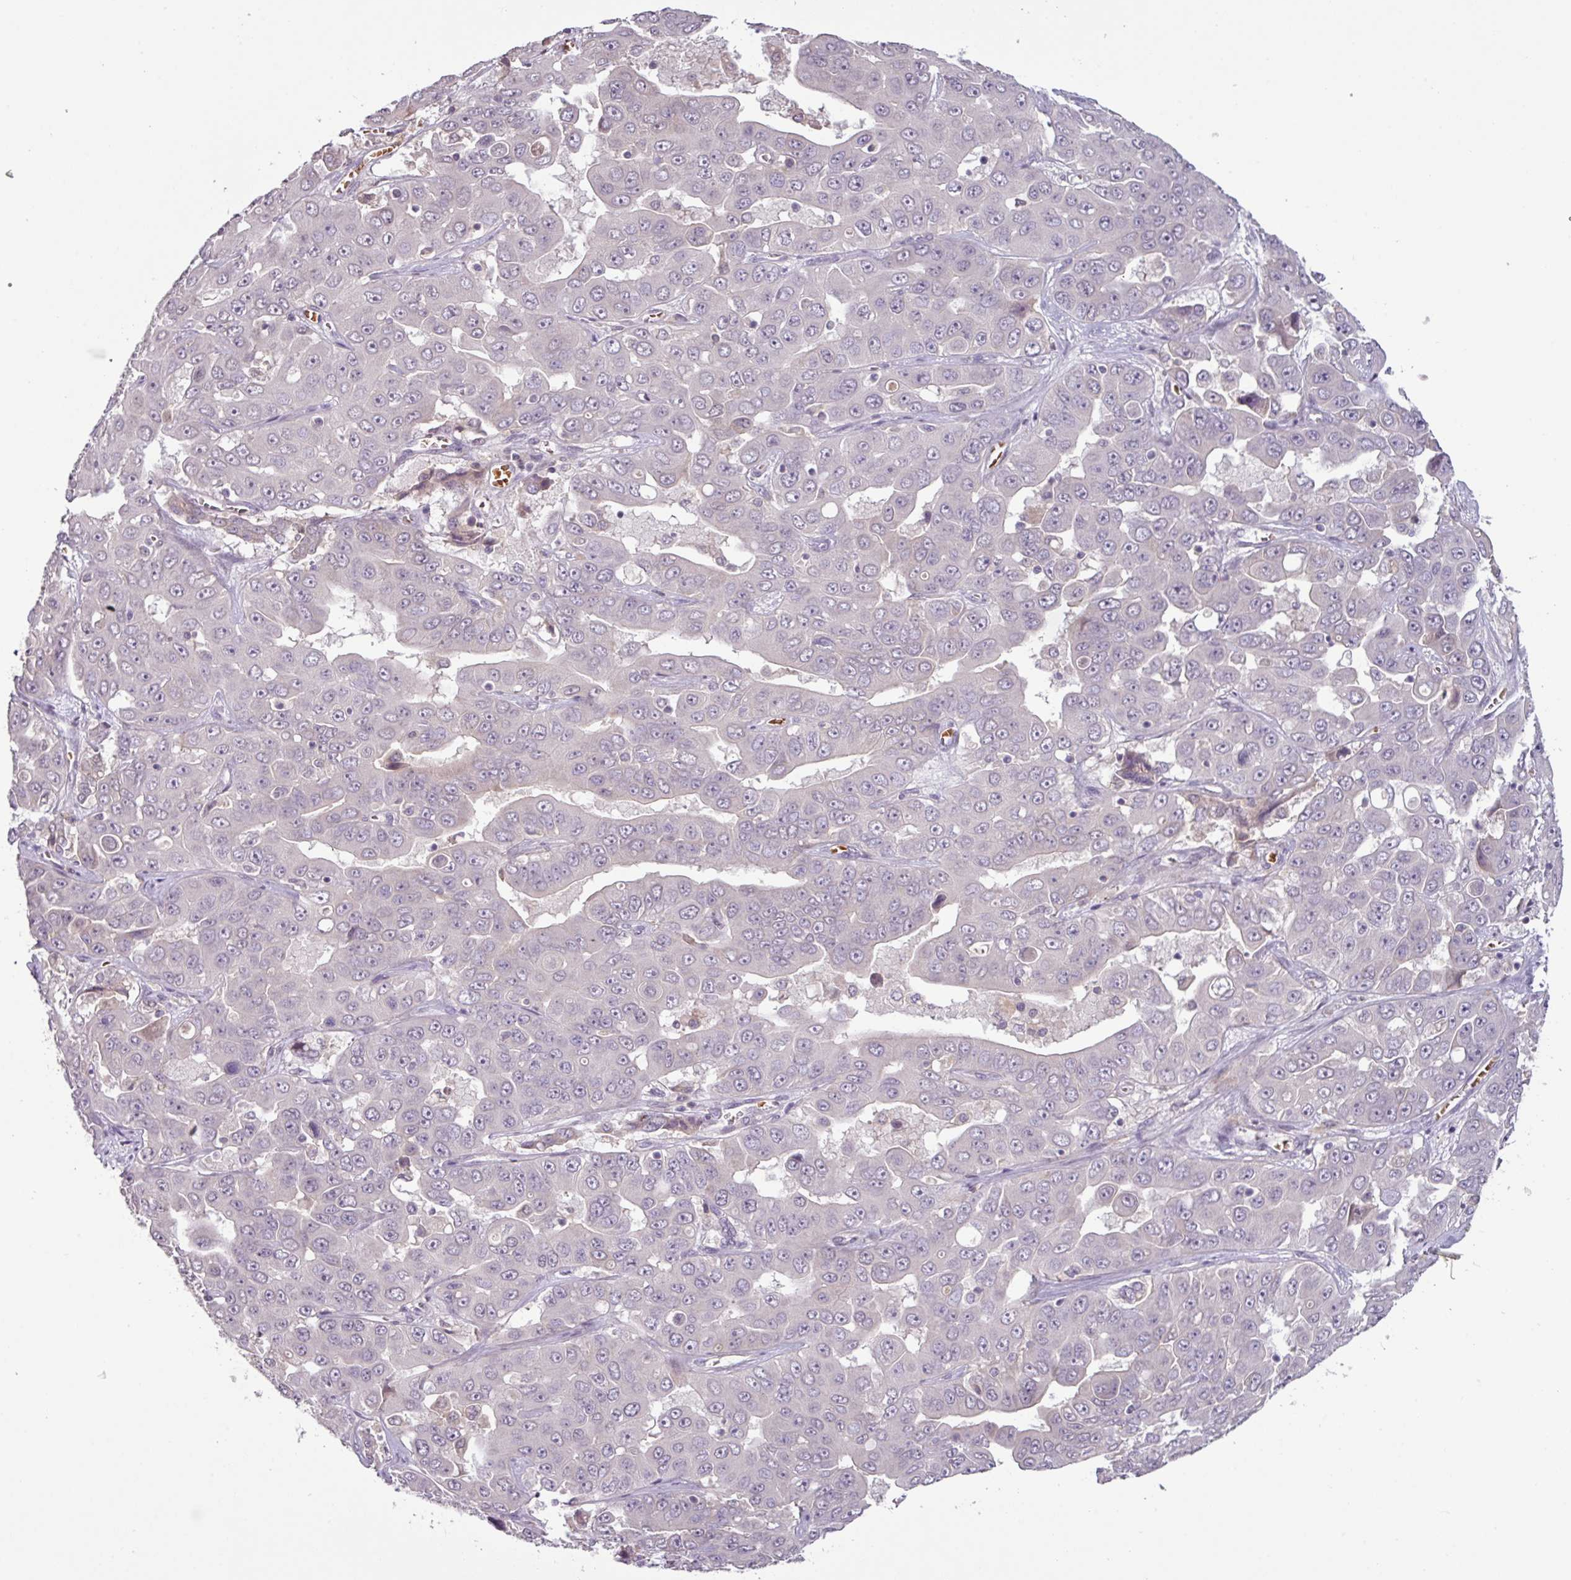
{"staining": {"intensity": "negative", "quantity": "none", "location": "none"}, "tissue": "liver cancer", "cell_type": "Tumor cells", "image_type": "cancer", "snomed": [{"axis": "morphology", "description": "Cholangiocarcinoma"}, {"axis": "topography", "description": "Liver"}], "caption": "This is an IHC image of human liver cancer (cholangiocarcinoma). There is no staining in tumor cells.", "gene": "SLC5A10", "patient": {"sex": "female", "age": 52}}